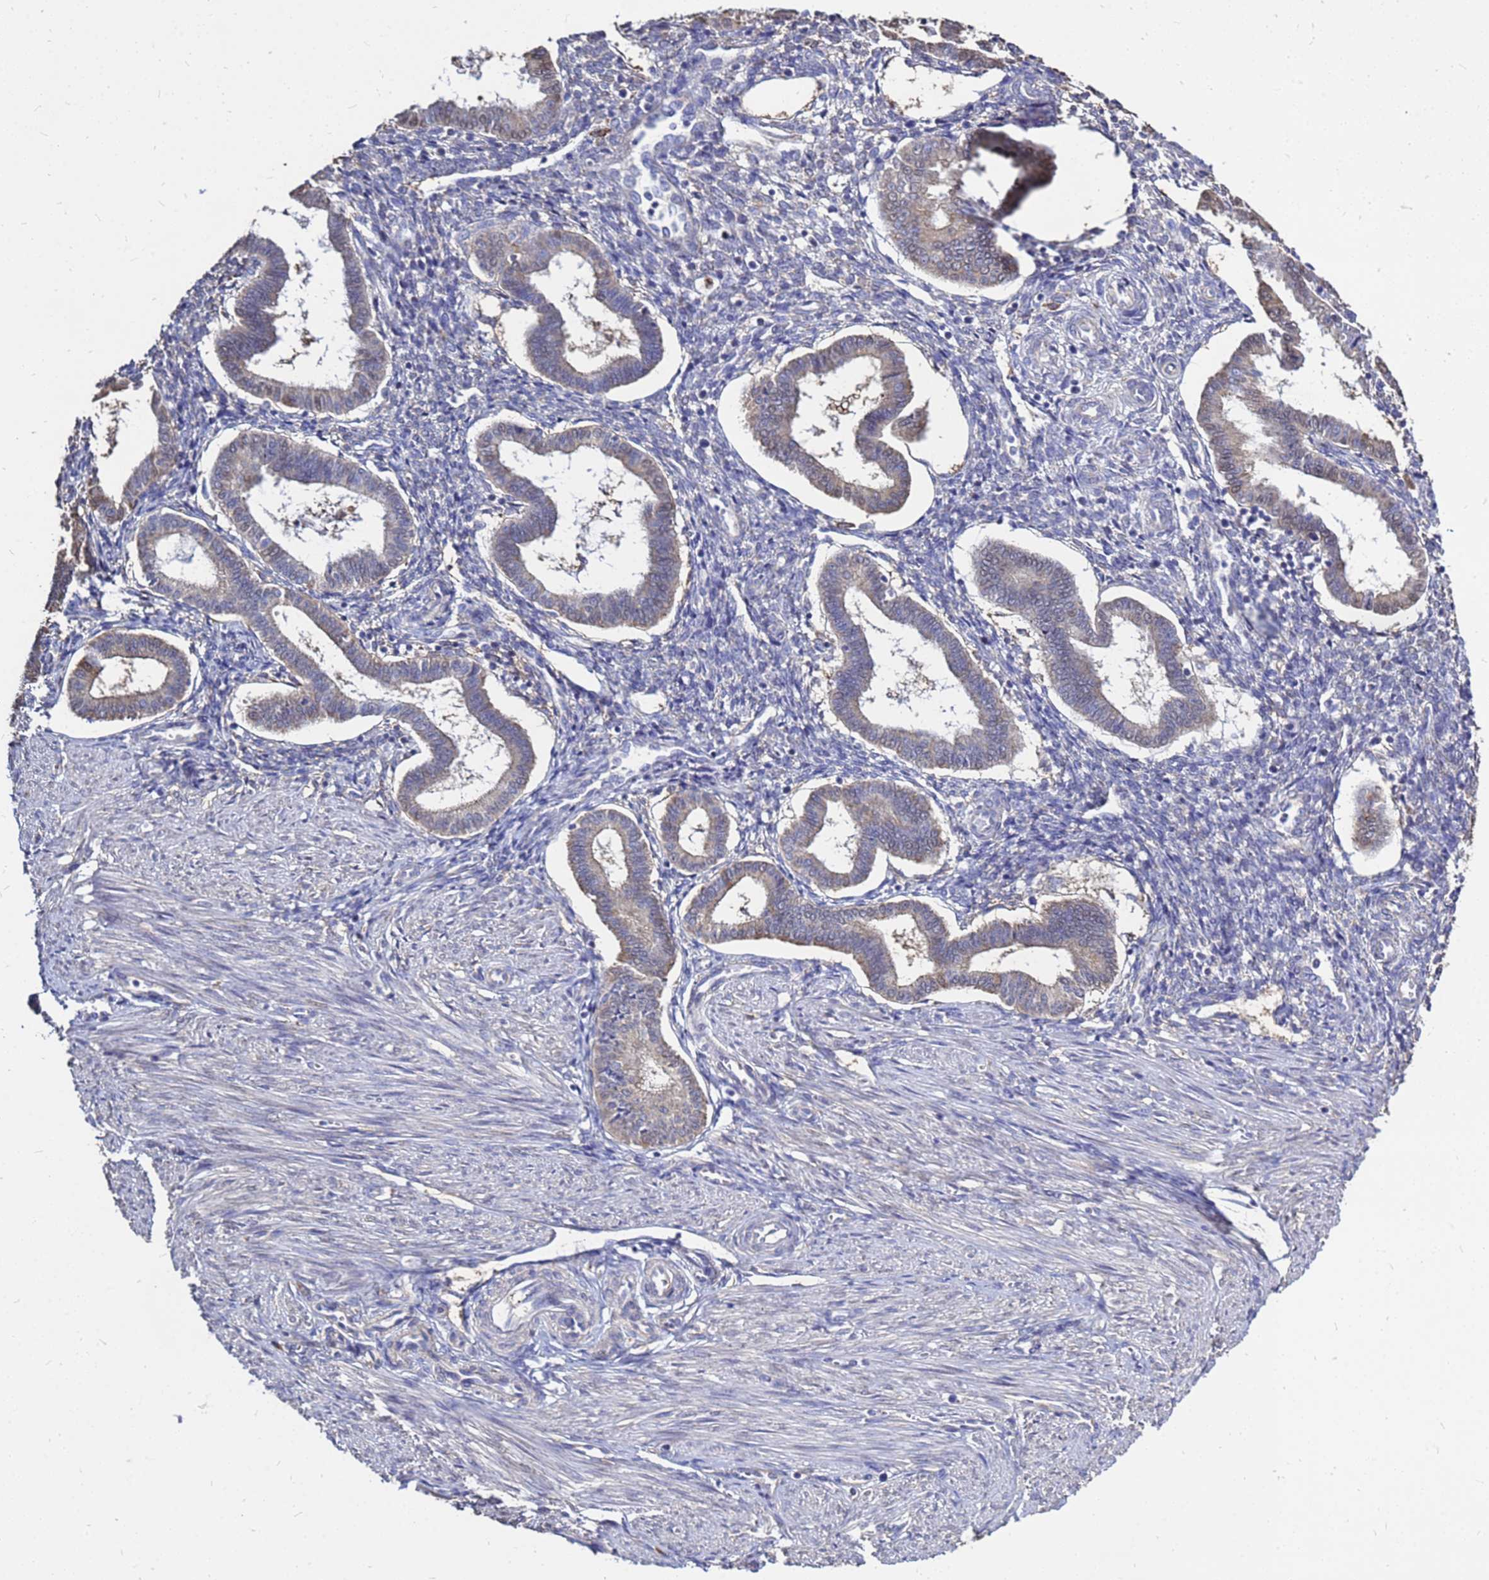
{"staining": {"intensity": "negative", "quantity": "none", "location": "none"}, "tissue": "endometrium", "cell_type": "Cells in endometrial stroma", "image_type": "normal", "snomed": [{"axis": "morphology", "description": "Normal tissue, NOS"}, {"axis": "topography", "description": "Endometrium"}], "caption": "There is no significant staining in cells in endometrial stroma of endometrium. The staining is performed using DAB (3,3'-diaminobenzidine) brown chromogen with nuclei counter-stained in using hematoxylin.", "gene": "MOB2", "patient": {"sex": "female", "age": 24}}